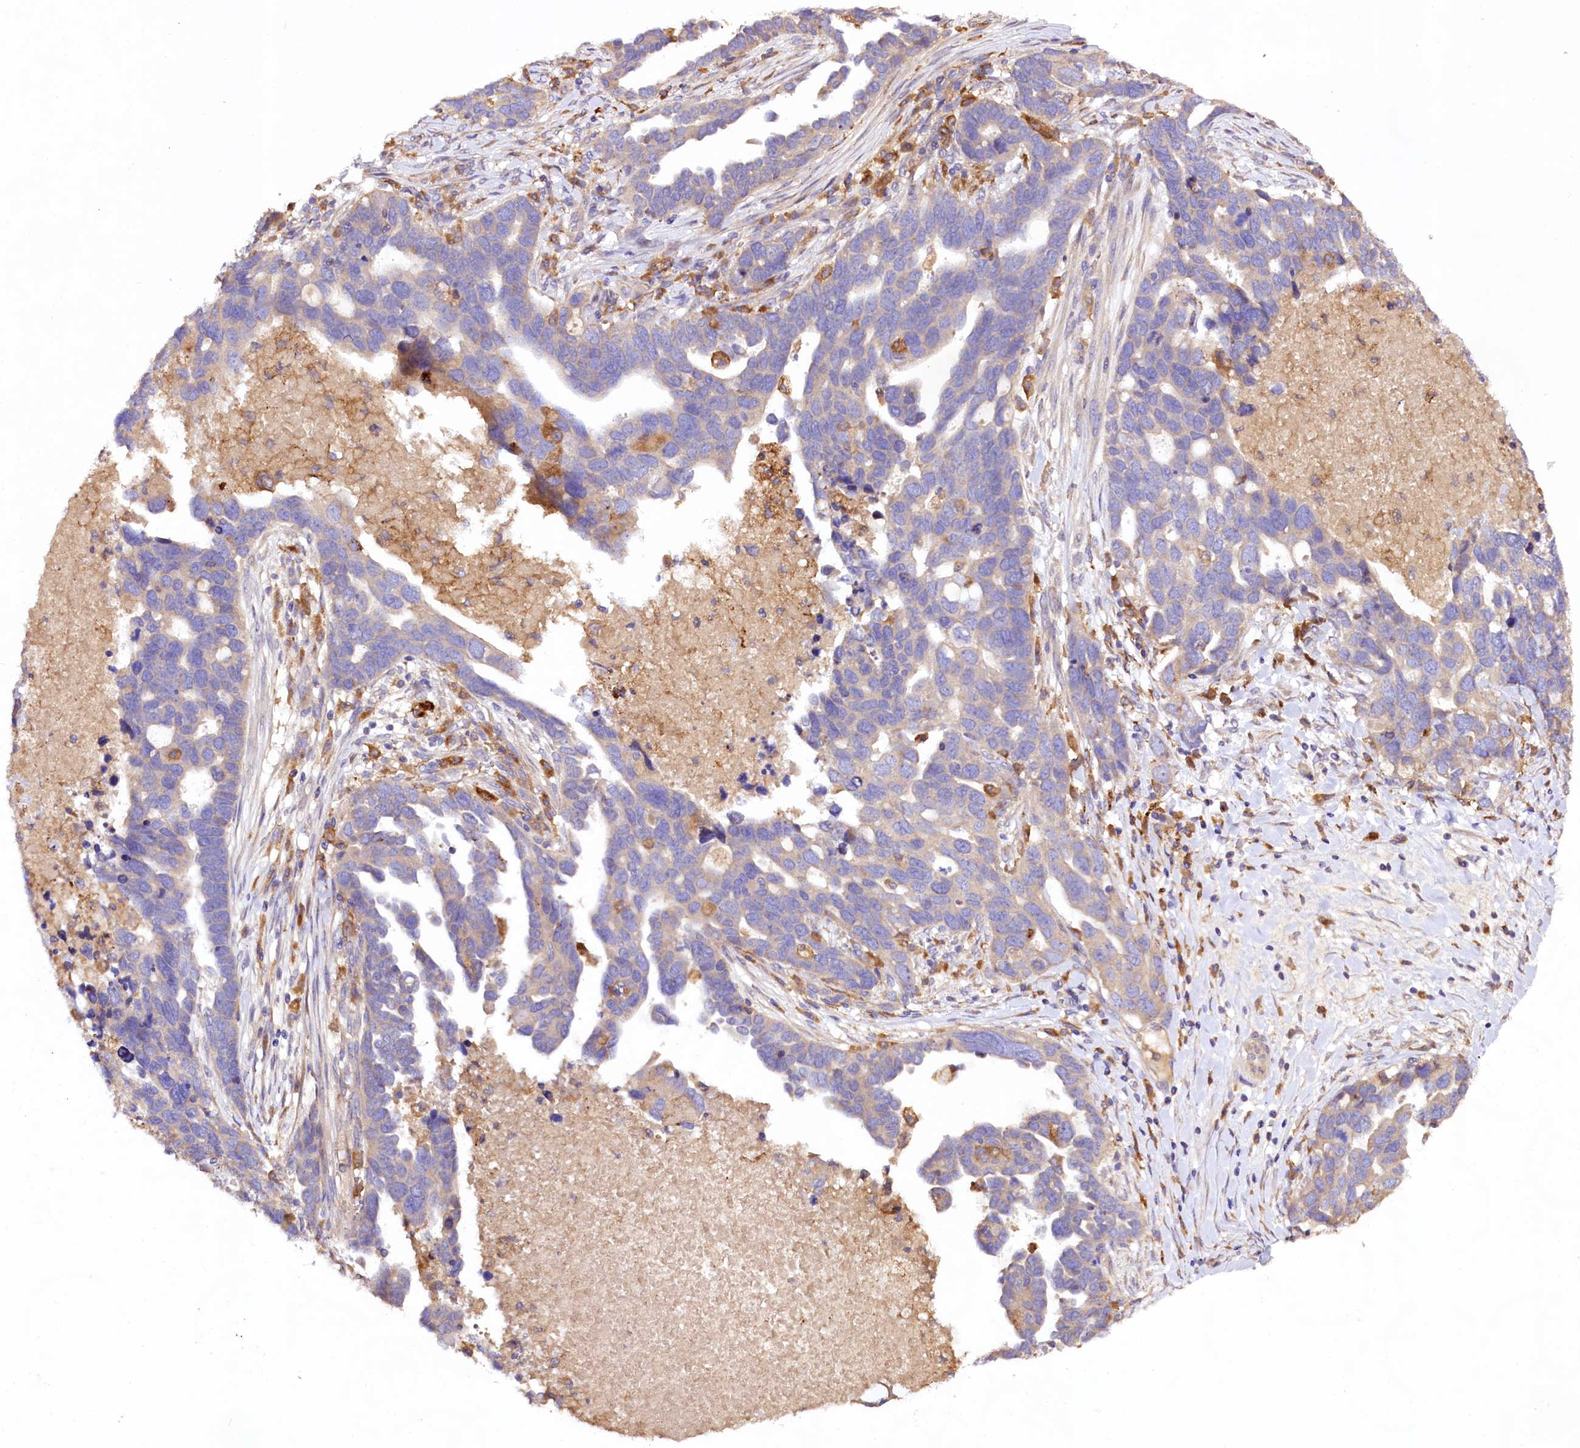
{"staining": {"intensity": "negative", "quantity": "none", "location": "none"}, "tissue": "ovarian cancer", "cell_type": "Tumor cells", "image_type": "cancer", "snomed": [{"axis": "morphology", "description": "Cystadenocarcinoma, serous, NOS"}, {"axis": "topography", "description": "Ovary"}], "caption": "This histopathology image is of ovarian cancer (serous cystadenocarcinoma) stained with immunohistochemistry to label a protein in brown with the nuclei are counter-stained blue. There is no positivity in tumor cells.", "gene": "DMXL2", "patient": {"sex": "female", "age": 54}}